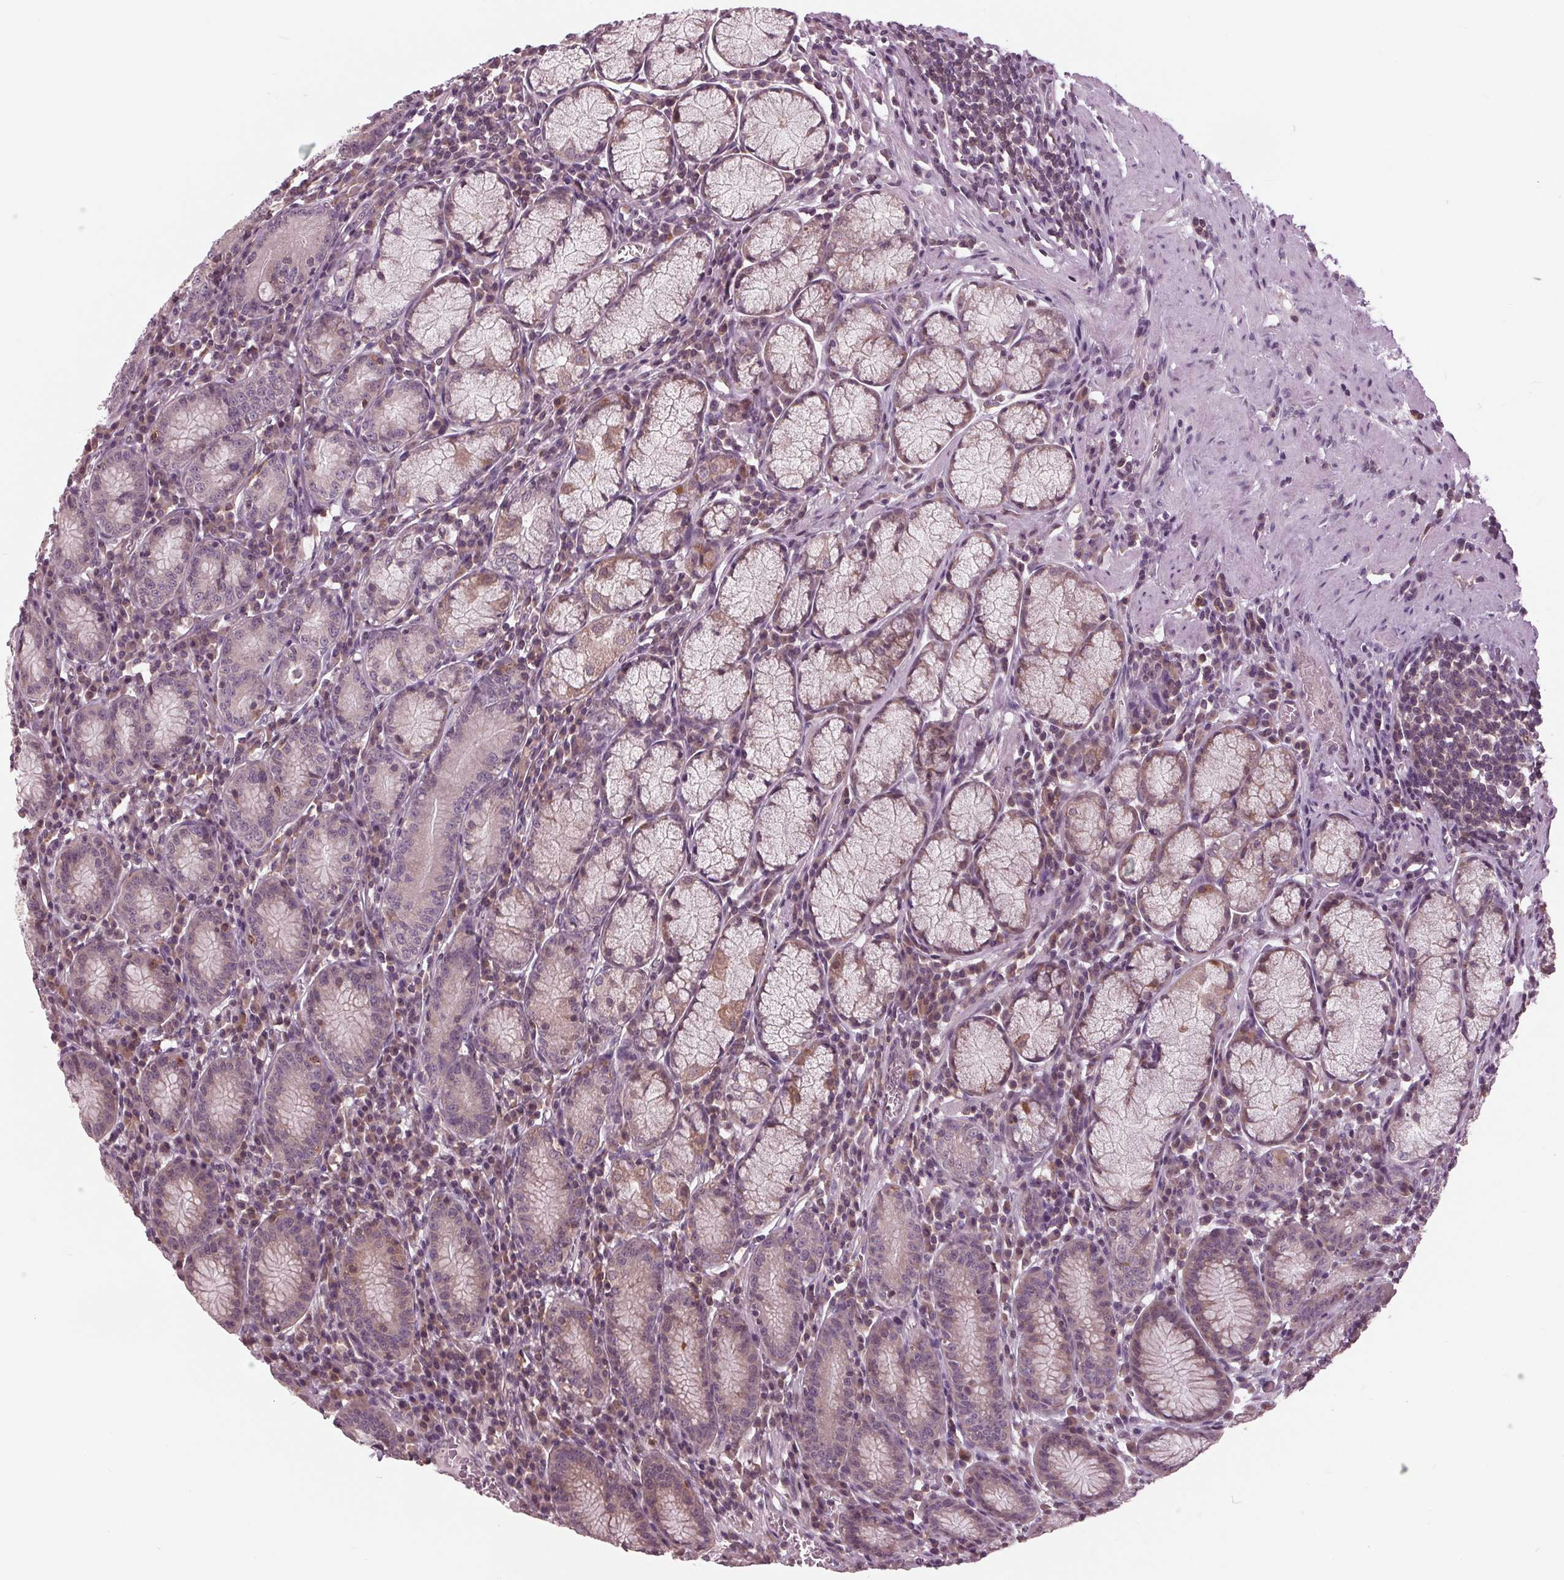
{"staining": {"intensity": "weak", "quantity": "<25%", "location": "cytoplasmic/membranous"}, "tissue": "stomach", "cell_type": "Glandular cells", "image_type": "normal", "snomed": [{"axis": "morphology", "description": "Normal tissue, NOS"}, {"axis": "topography", "description": "Stomach"}], "caption": "The micrograph reveals no staining of glandular cells in unremarkable stomach. Nuclei are stained in blue.", "gene": "SIGLEC6", "patient": {"sex": "male", "age": 55}}